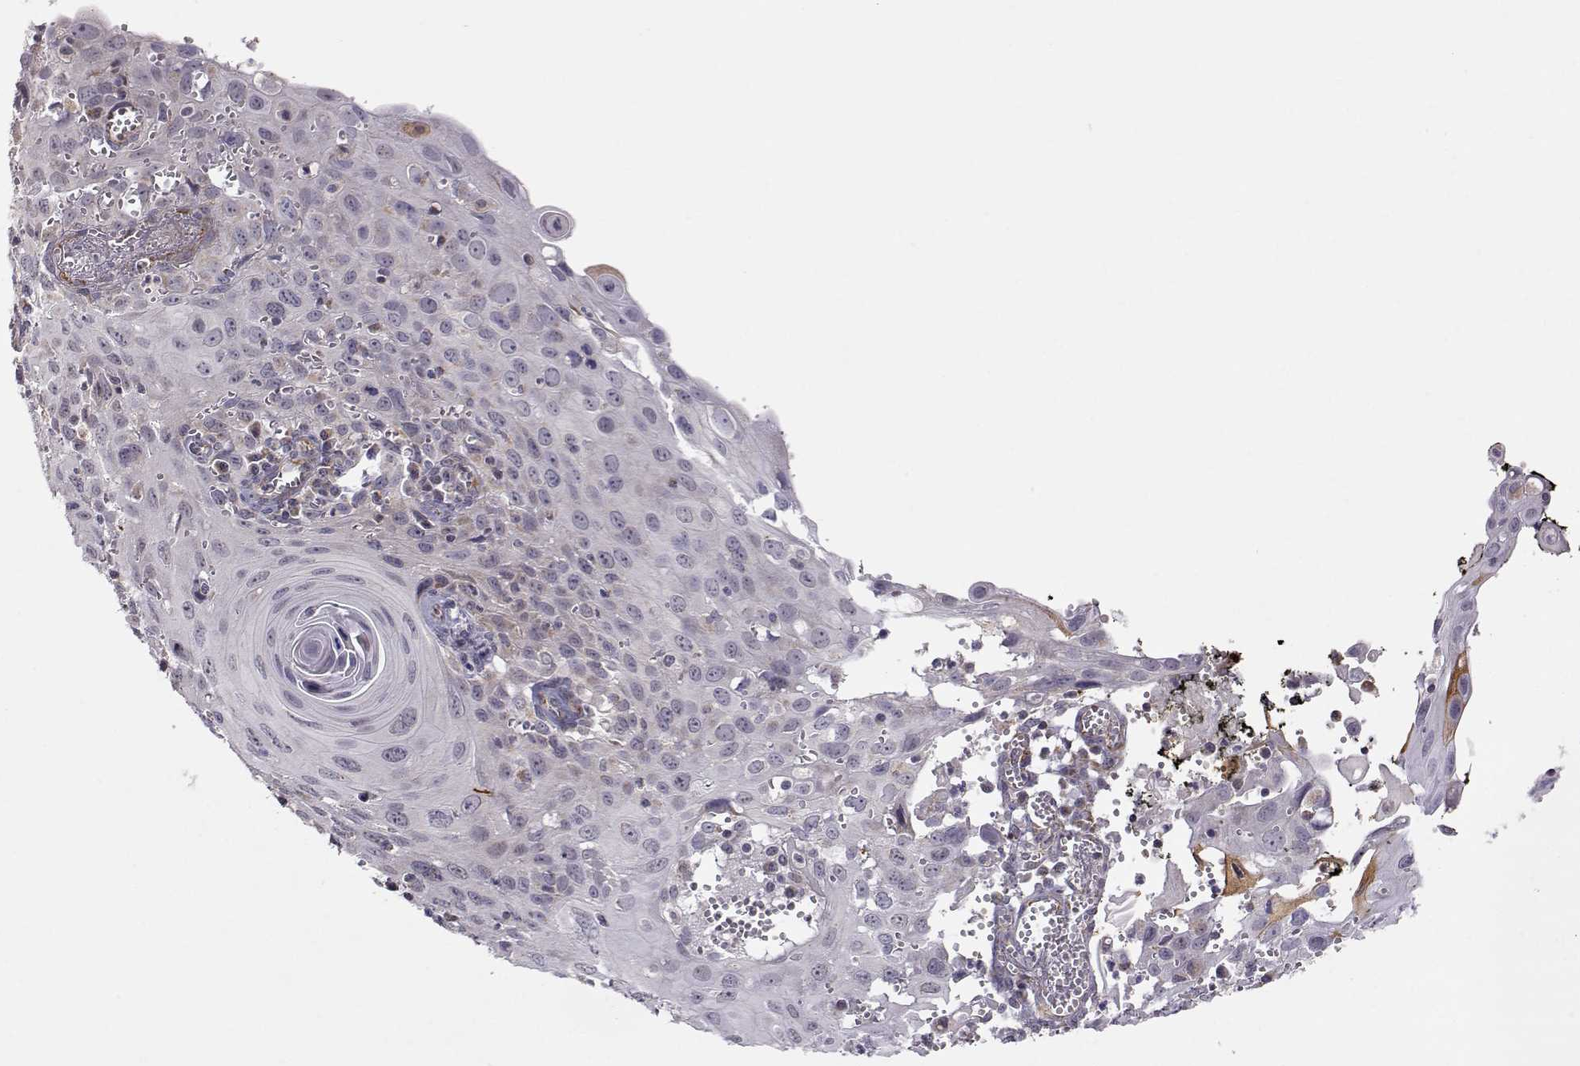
{"staining": {"intensity": "weak", "quantity": "25%-75%", "location": "cytoplasmic/membranous"}, "tissue": "cervical cancer", "cell_type": "Tumor cells", "image_type": "cancer", "snomed": [{"axis": "morphology", "description": "Squamous cell carcinoma, NOS"}, {"axis": "topography", "description": "Cervix"}], "caption": "Cervical cancer (squamous cell carcinoma) was stained to show a protein in brown. There is low levels of weak cytoplasmic/membranous positivity in about 25%-75% of tumor cells. (DAB IHC, brown staining for protein, blue staining for nuclei).", "gene": "EXOG", "patient": {"sex": "female", "age": 38}}